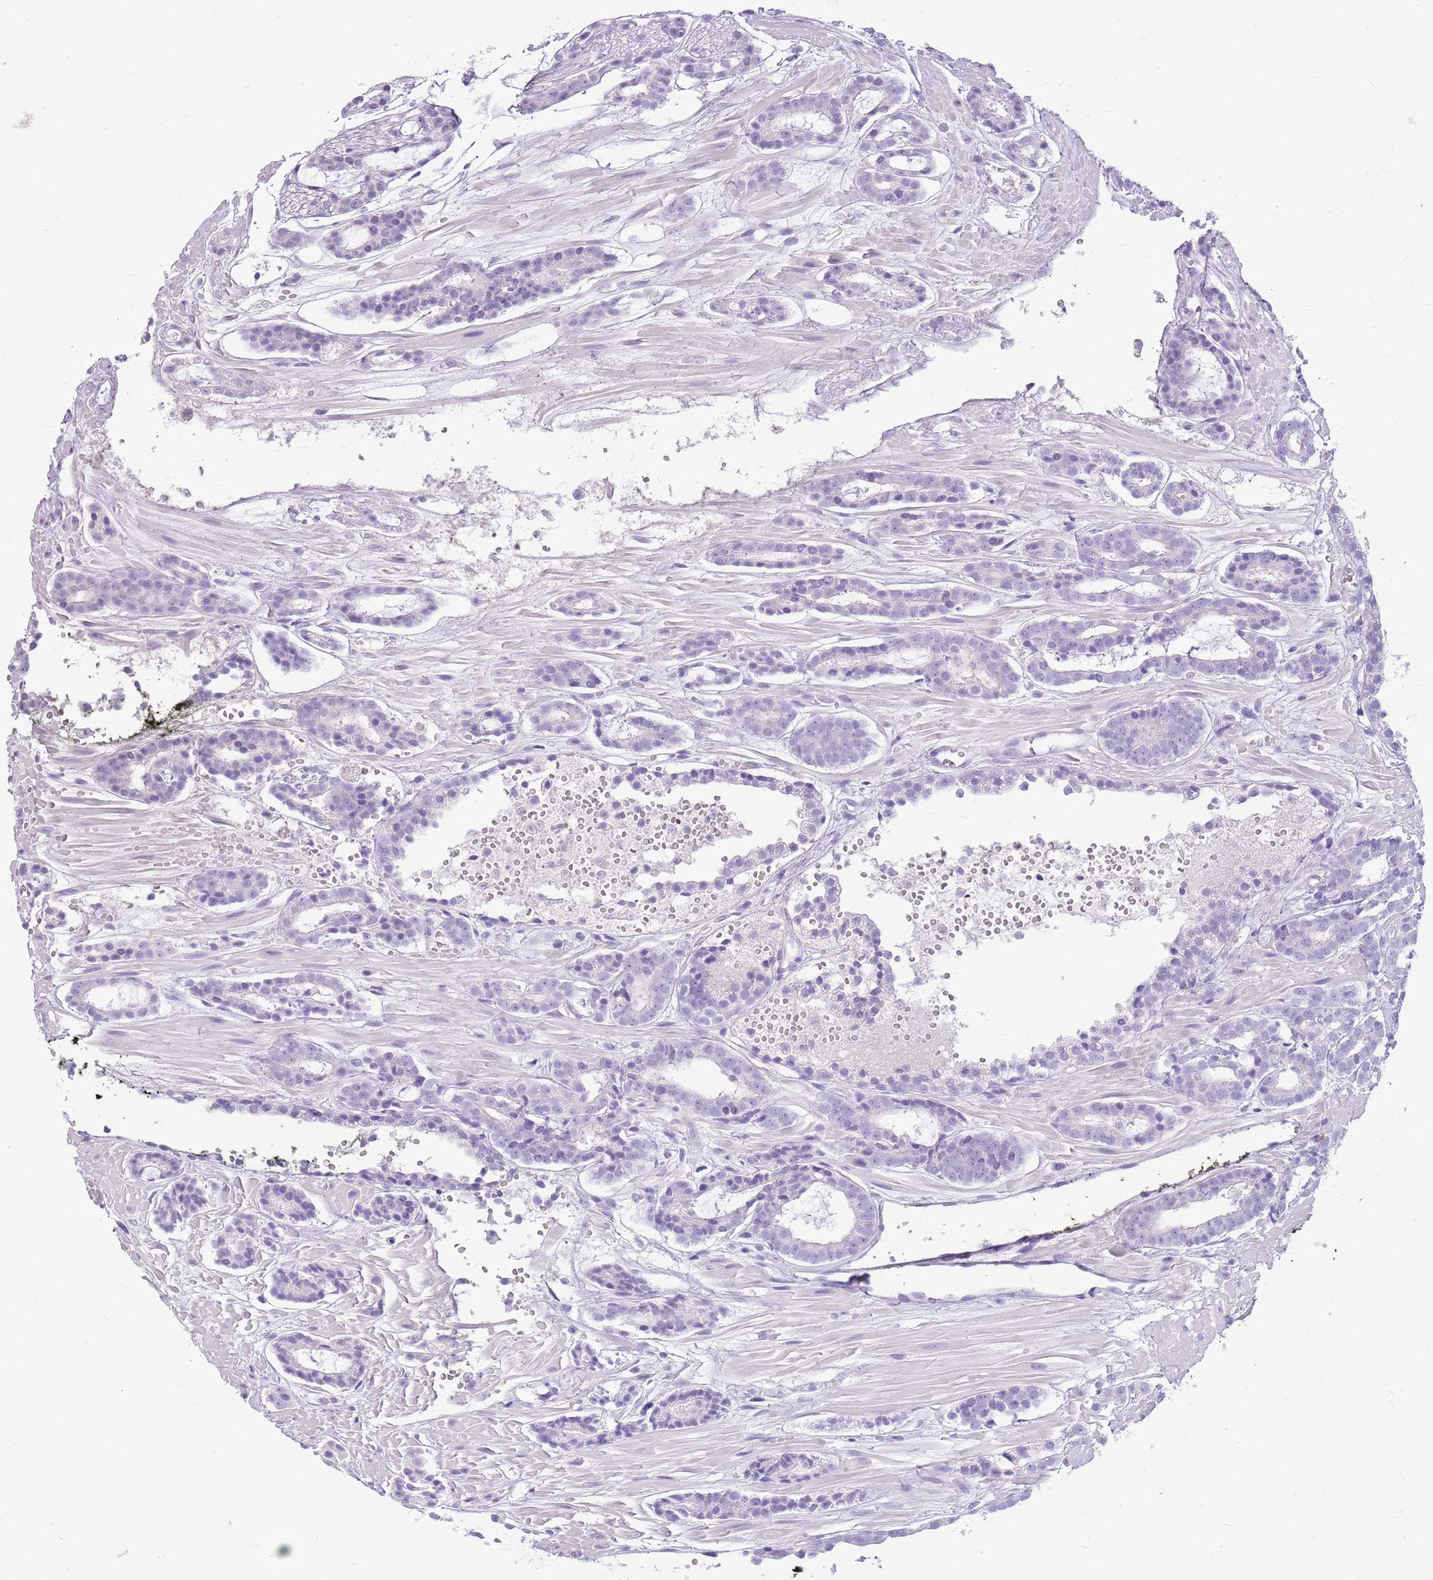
{"staining": {"intensity": "negative", "quantity": "none", "location": "none"}, "tissue": "prostate cancer", "cell_type": "Tumor cells", "image_type": "cancer", "snomed": [{"axis": "morphology", "description": "Adenocarcinoma, High grade"}, {"axis": "topography", "description": "Prostate"}], "caption": "Immunohistochemistry image of neoplastic tissue: human prostate high-grade adenocarcinoma stained with DAB (3,3'-diaminobenzidine) shows no significant protein expression in tumor cells. (DAB (3,3'-diaminobenzidine) IHC, high magnification).", "gene": "ZNF425", "patient": {"sex": "male", "age": 71}}